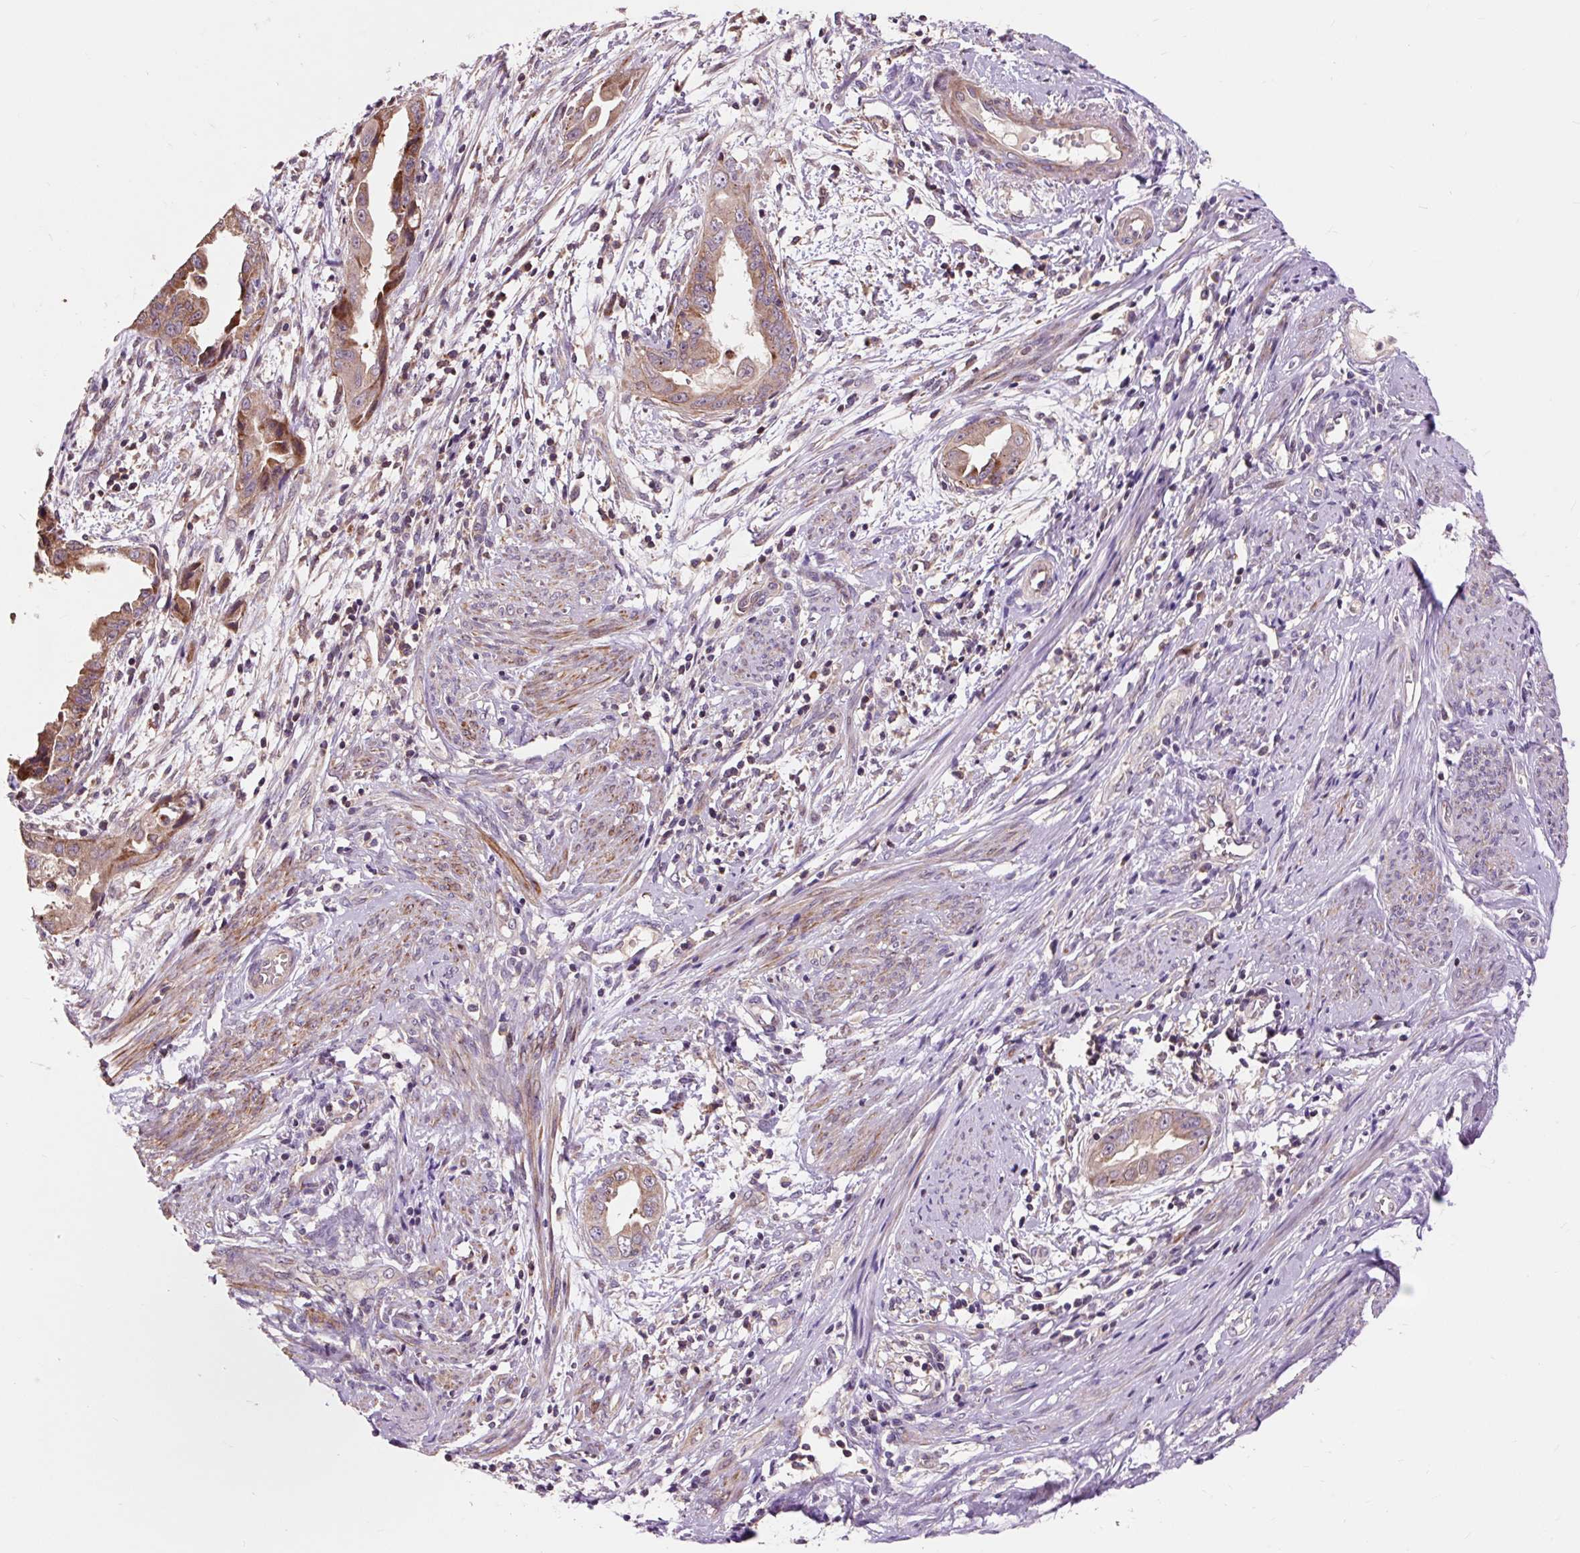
{"staining": {"intensity": "moderate", "quantity": ">75%", "location": "cytoplasmic/membranous"}, "tissue": "endometrial cancer", "cell_type": "Tumor cells", "image_type": "cancer", "snomed": [{"axis": "morphology", "description": "Adenocarcinoma, NOS"}, {"axis": "topography", "description": "Endometrium"}], "caption": "Protein positivity by immunohistochemistry shows moderate cytoplasmic/membranous staining in approximately >75% of tumor cells in adenocarcinoma (endometrial). (brown staining indicates protein expression, while blue staining denotes nuclei).", "gene": "PRIMPOL", "patient": {"sex": "female", "age": 57}}